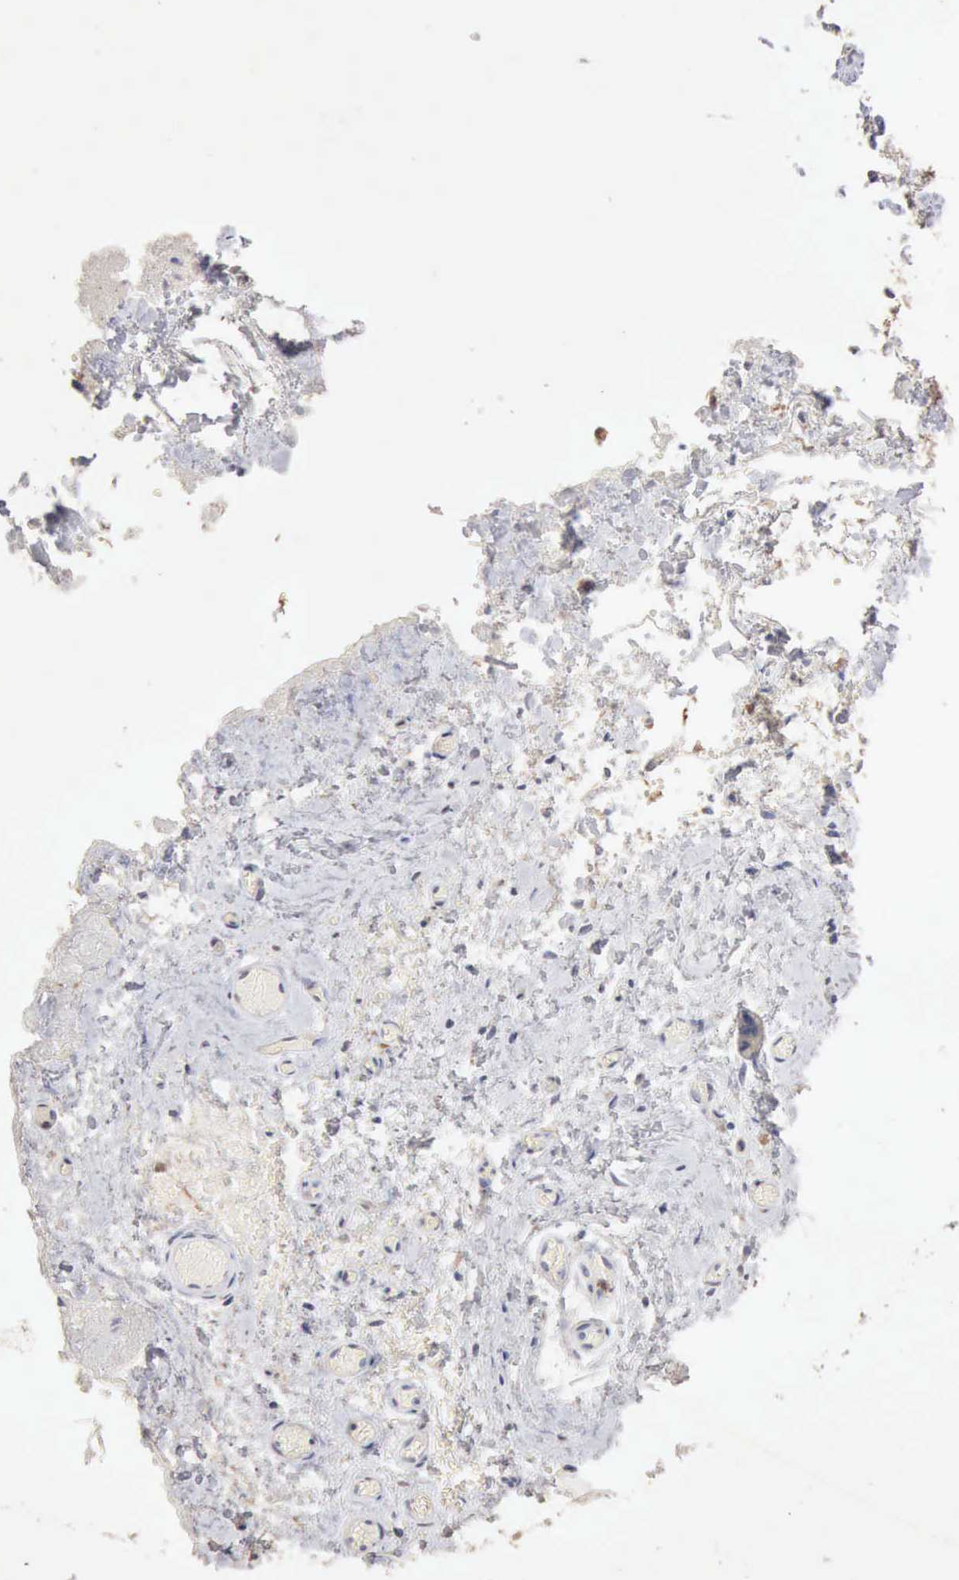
{"staining": {"intensity": "negative", "quantity": "none", "location": "none"}, "tissue": "skeletal muscle", "cell_type": "Myocytes", "image_type": "normal", "snomed": [{"axis": "morphology", "description": "Normal tissue, NOS"}, {"axis": "topography", "description": "Skeletal muscle"}, {"axis": "topography", "description": "Soft tissue"}], "caption": "Histopathology image shows no protein expression in myocytes of unremarkable skeletal muscle. (Immunohistochemistry (ihc), brightfield microscopy, high magnification).", "gene": "KRT6B", "patient": {"sex": "female", "age": 58}}